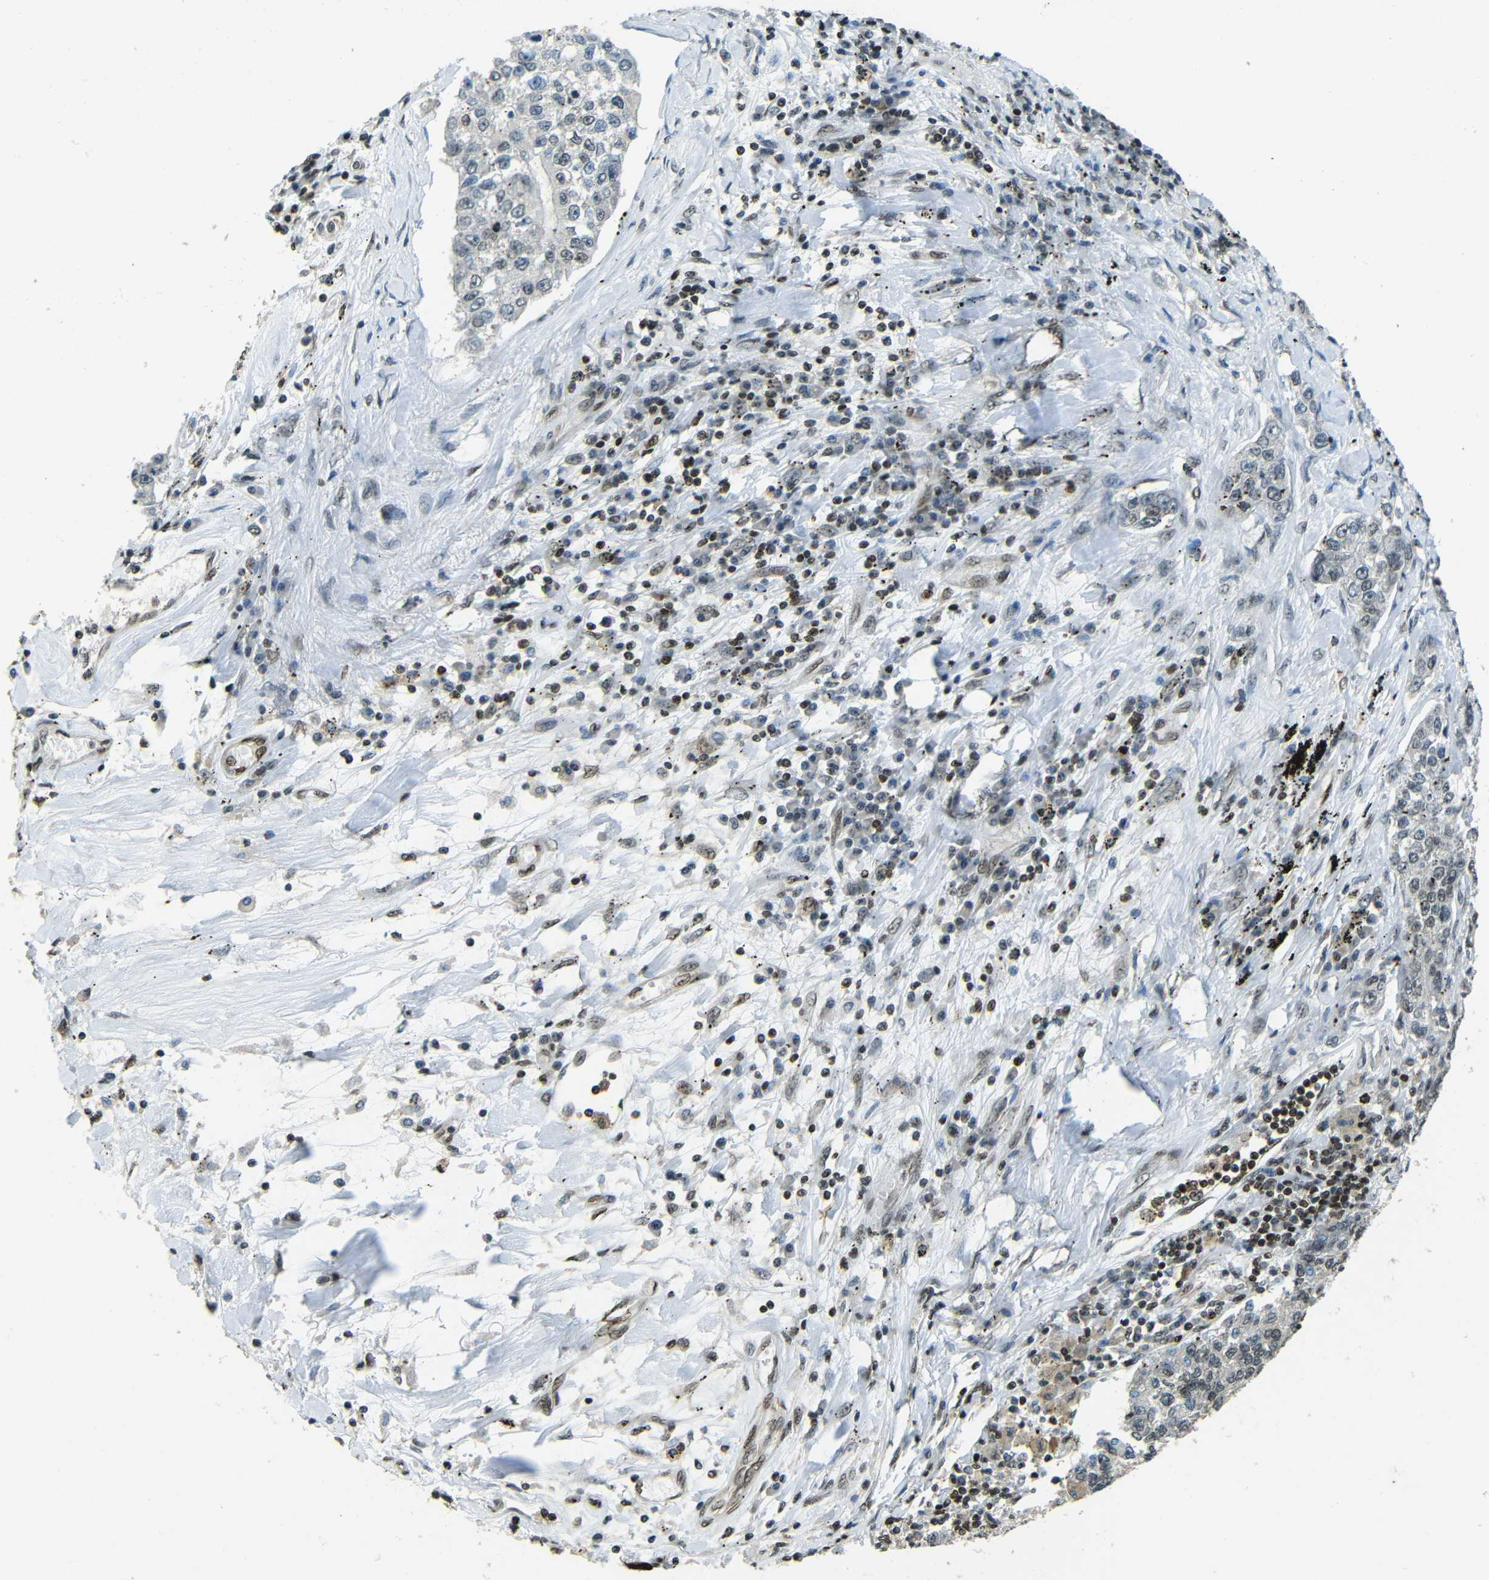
{"staining": {"intensity": "weak", "quantity": "<25%", "location": "nuclear"}, "tissue": "lung cancer", "cell_type": "Tumor cells", "image_type": "cancer", "snomed": [{"axis": "morphology", "description": "Adenocarcinoma, NOS"}, {"axis": "topography", "description": "Lung"}], "caption": "Protein analysis of lung cancer reveals no significant positivity in tumor cells.", "gene": "PSIP1", "patient": {"sex": "male", "age": 49}}